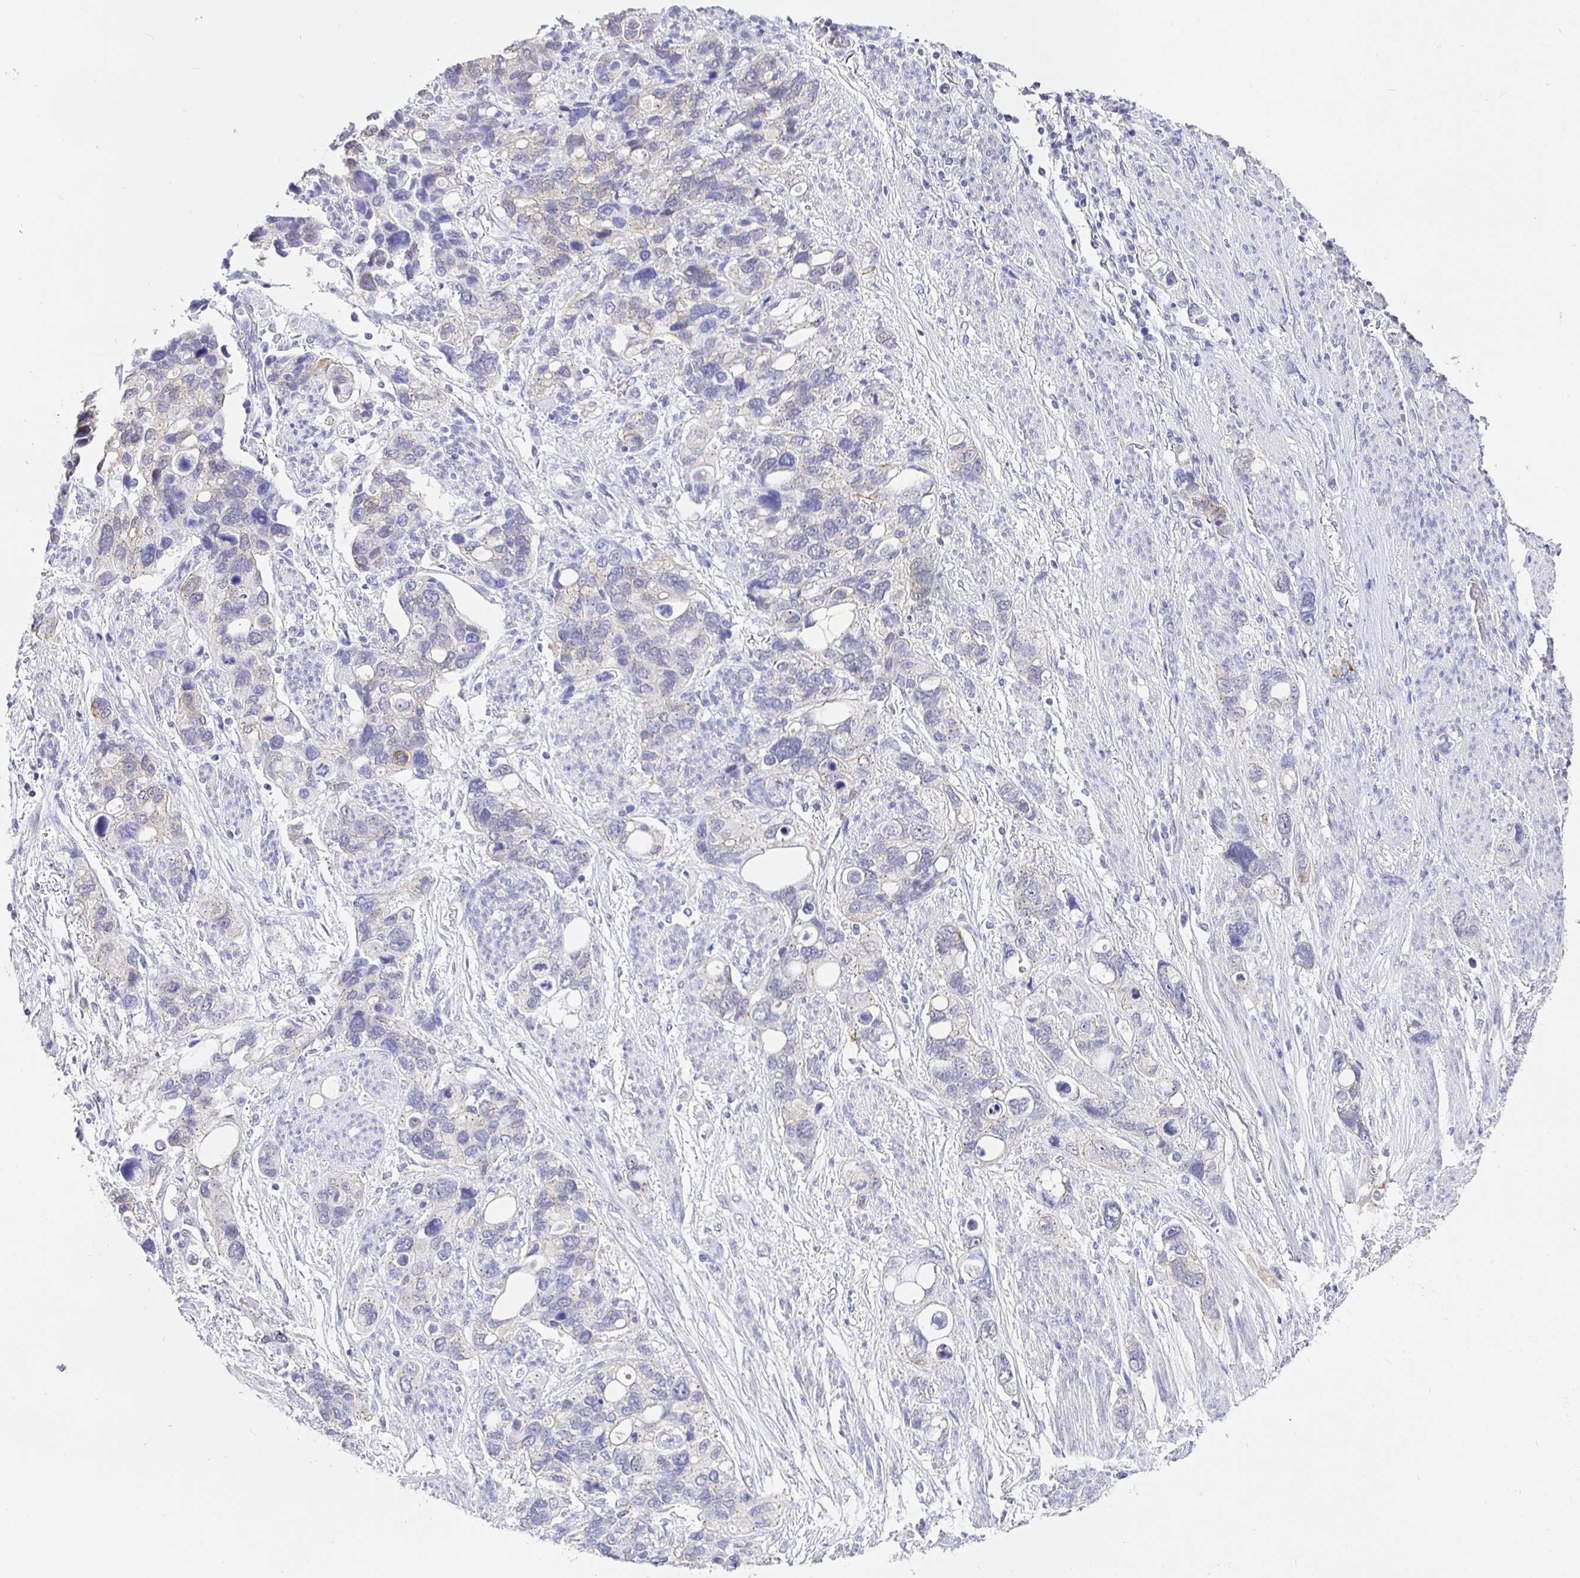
{"staining": {"intensity": "negative", "quantity": "none", "location": "none"}, "tissue": "stomach cancer", "cell_type": "Tumor cells", "image_type": "cancer", "snomed": [{"axis": "morphology", "description": "Adenocarcinoma, NOS"}, {"axis": "topography", "description": "Stomach, upper"}], "caption": "Immunohistochemistry of stomach adenocarcinoma demonstrates no staining in tumor cells. (DAB immunohistochemistry (IHC), high magnification).", "gene": "EZHIP", "patient": {"sex": "female", "age": 81}}